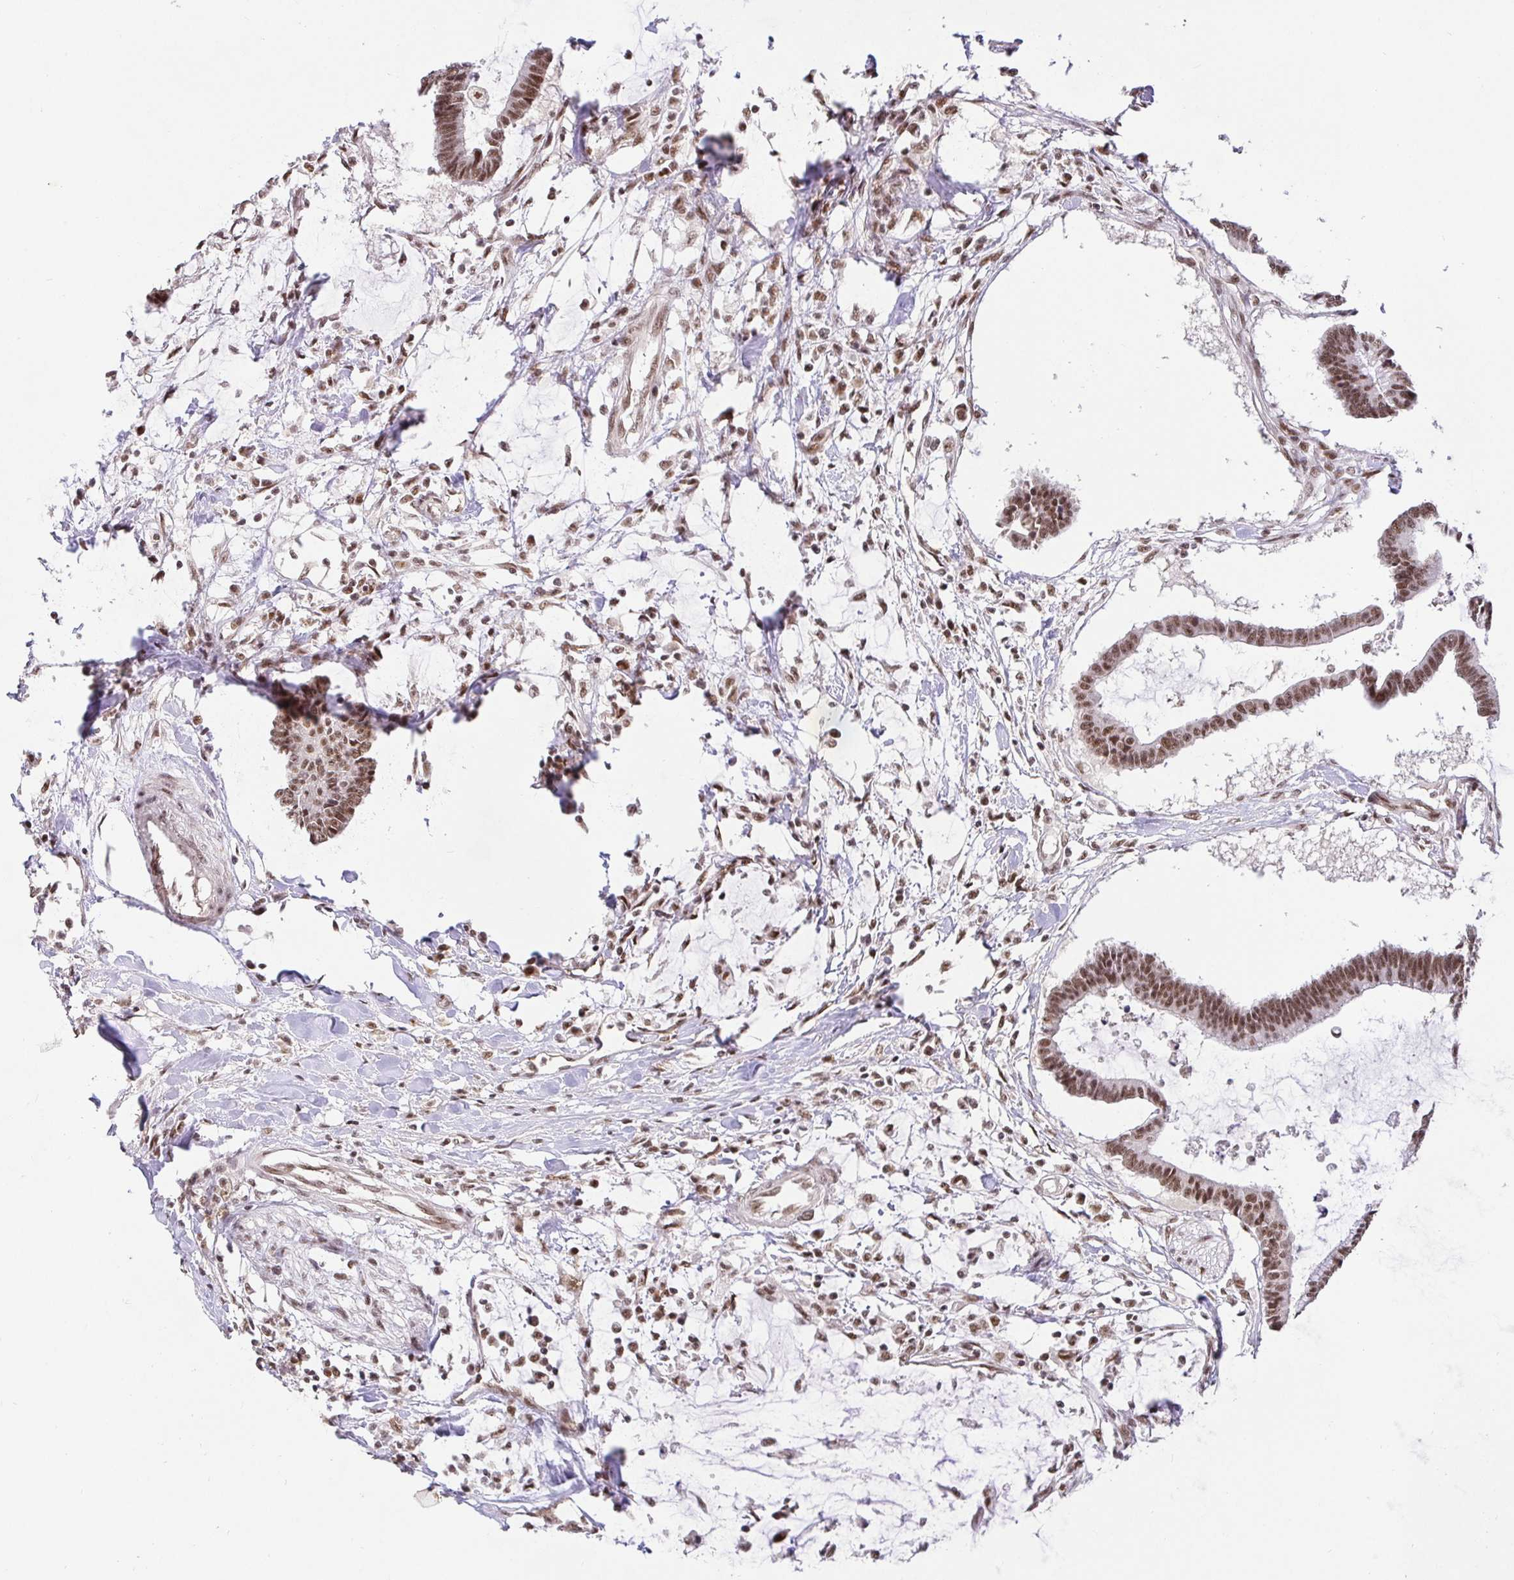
{"staining": {"intensity": "moderate", "quantity": ">75%", "location": "nuclear"}, "tissue": "colorectal cancer", "cell_type": "Tumor cells", "image_type": "cancer", "snomed": [{"axis": "morphology", "description": "Adenocarcinoma, NOS"}, {"axis": "topography", "description": "Colon"}], "caption": "A micrograph of colorectal cancer (adenocarcinoma) stained for a protein demonstrates moderate nuclear brown staining in tumor cells.", "gene": "USF1", "patient": {"sex": "female", "age": 78}}